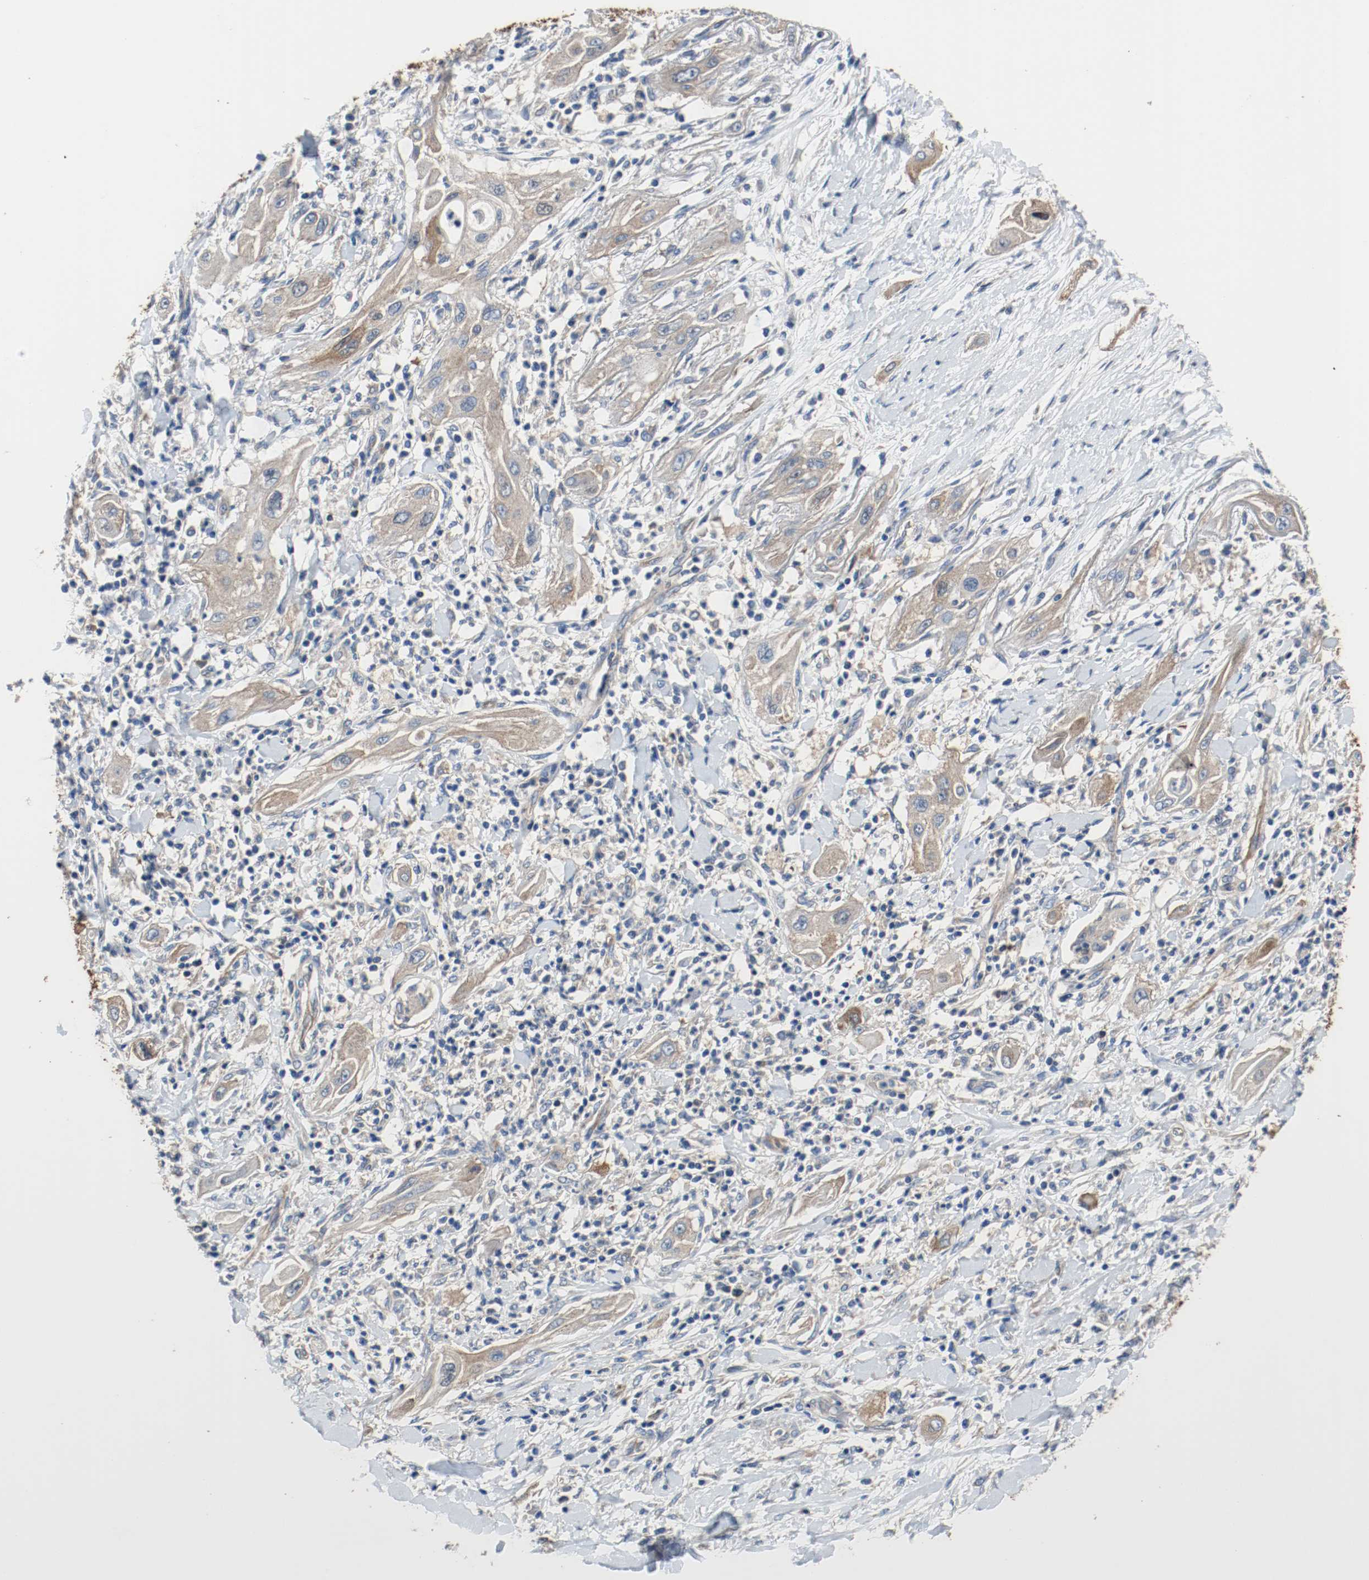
{"staining": {"intensity": "weak", "quantity": ">75%", "location": "cytoplasmic/membranous"}, "tissue": "lung cancer", "cell_type": "Tumor cells", "image_type": "cancer", "snomed": [{"axis": "morphology", "description": "Squamous cell carcinoma, NOS"}, {"axis": "topography", "description": "Lung"}], "caption": "Immunohistochemical staining of human lung cancer (squamous cell carcinoma) displays low levels of weak cytoplasmic/membranous staining in about >75% of tumor cells.", "gene": "TUBA3D", "patient": {"sex": "female", "age": 47}}